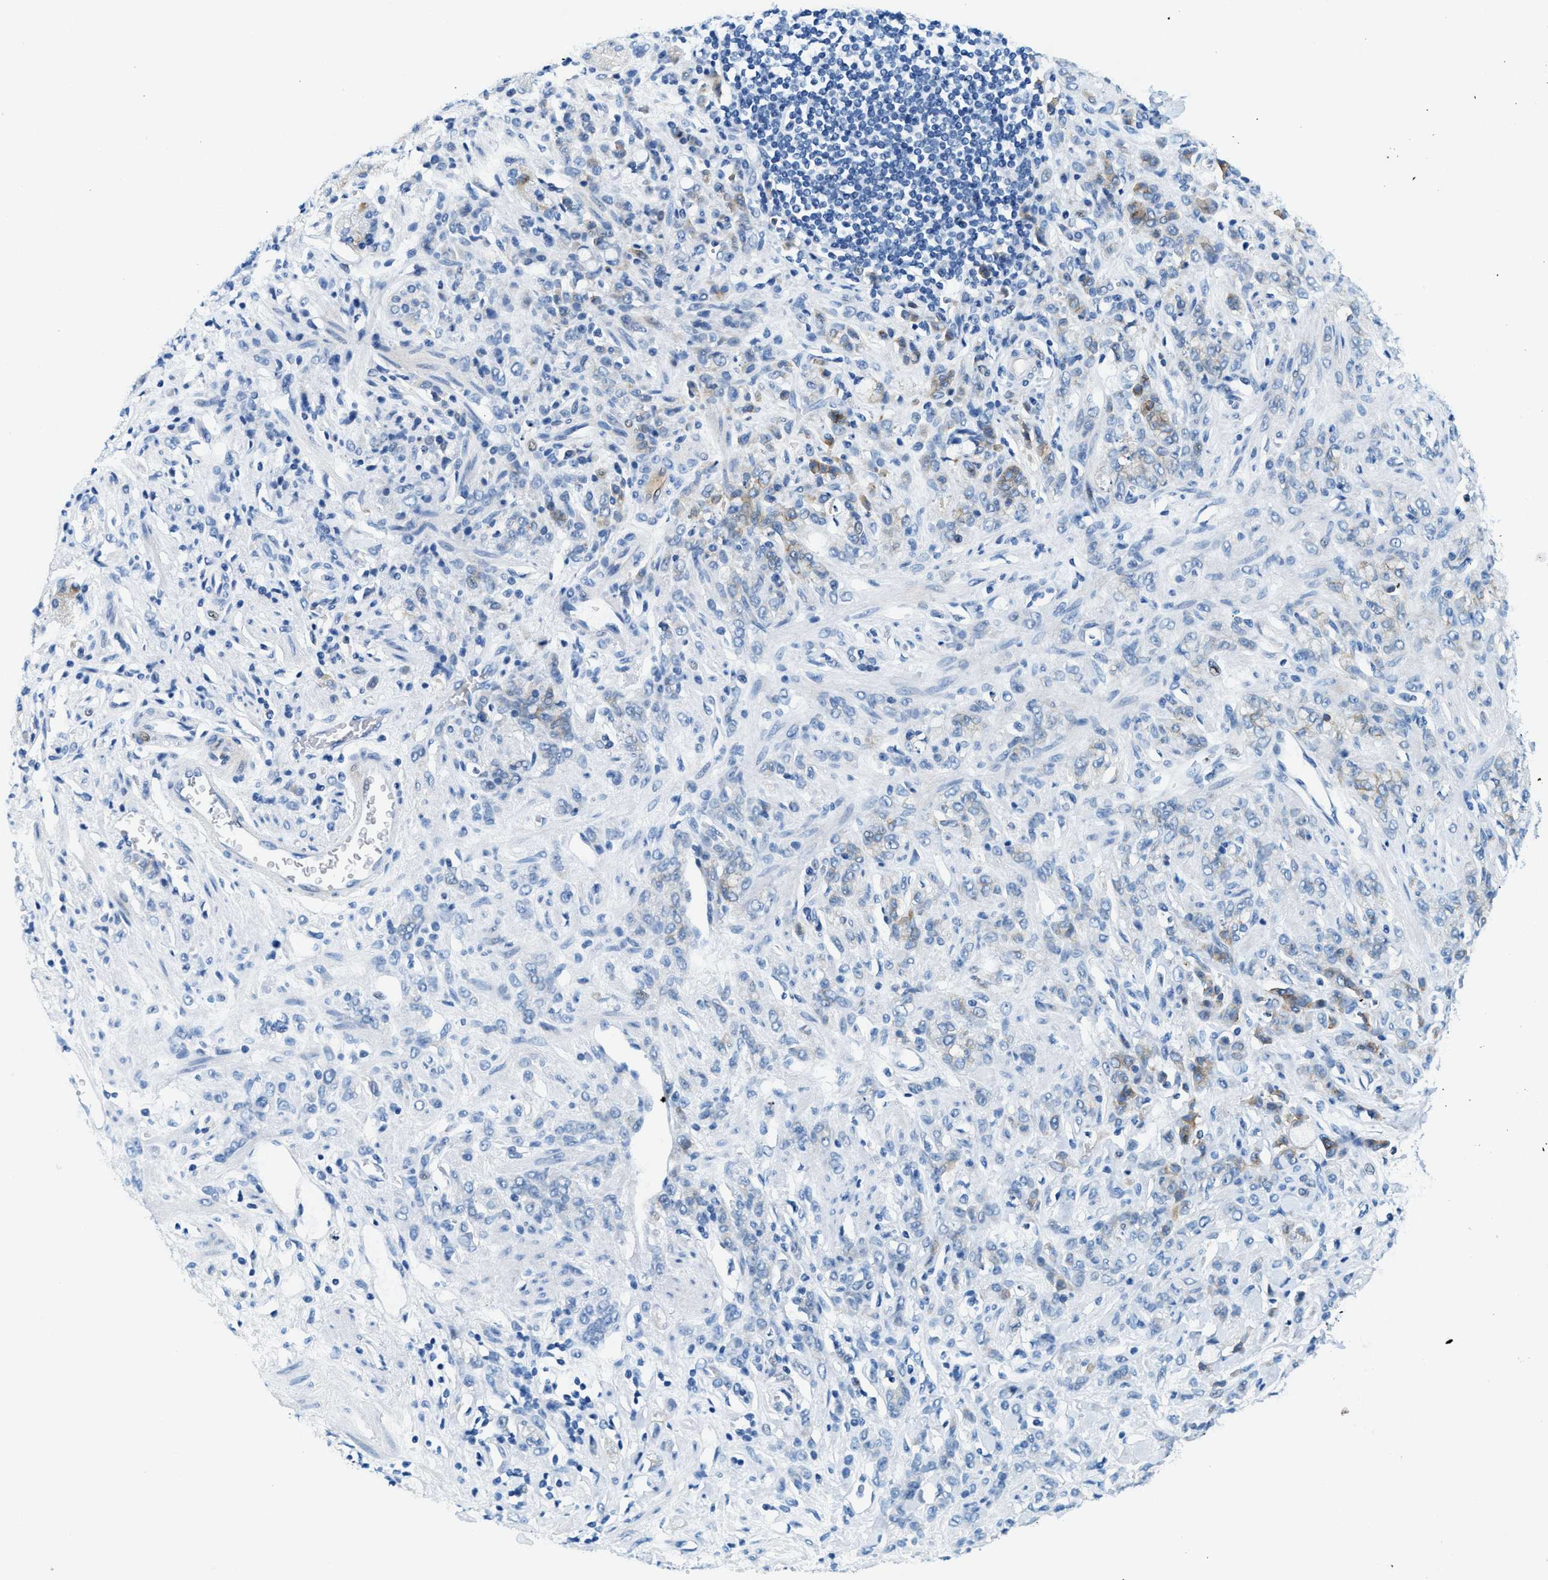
{"staining": {"intensity": "weak", "quantity": "<25%", "location": "cytoplasmic/membranous"}, "tissue": "stomach cancer", "cell_type": "Tumor cells", "image_type": "cancer", "snomed": [{"axis": "morphology", "description": "Normal tissue, NOS"}, {"axis": "morphology", "description": "Adenocarcinoma, NOS"}, {"axis": "topography", "description": "Stomach"}], "caption": "DAB (3,3'-diaminobenzidine) immunohistochemical staining of stomach adenocarcinoma reveals no significant staining in tumor cells.", "gene": "ZDHHC13", "patient": {"sex": "male", "age": 82}}